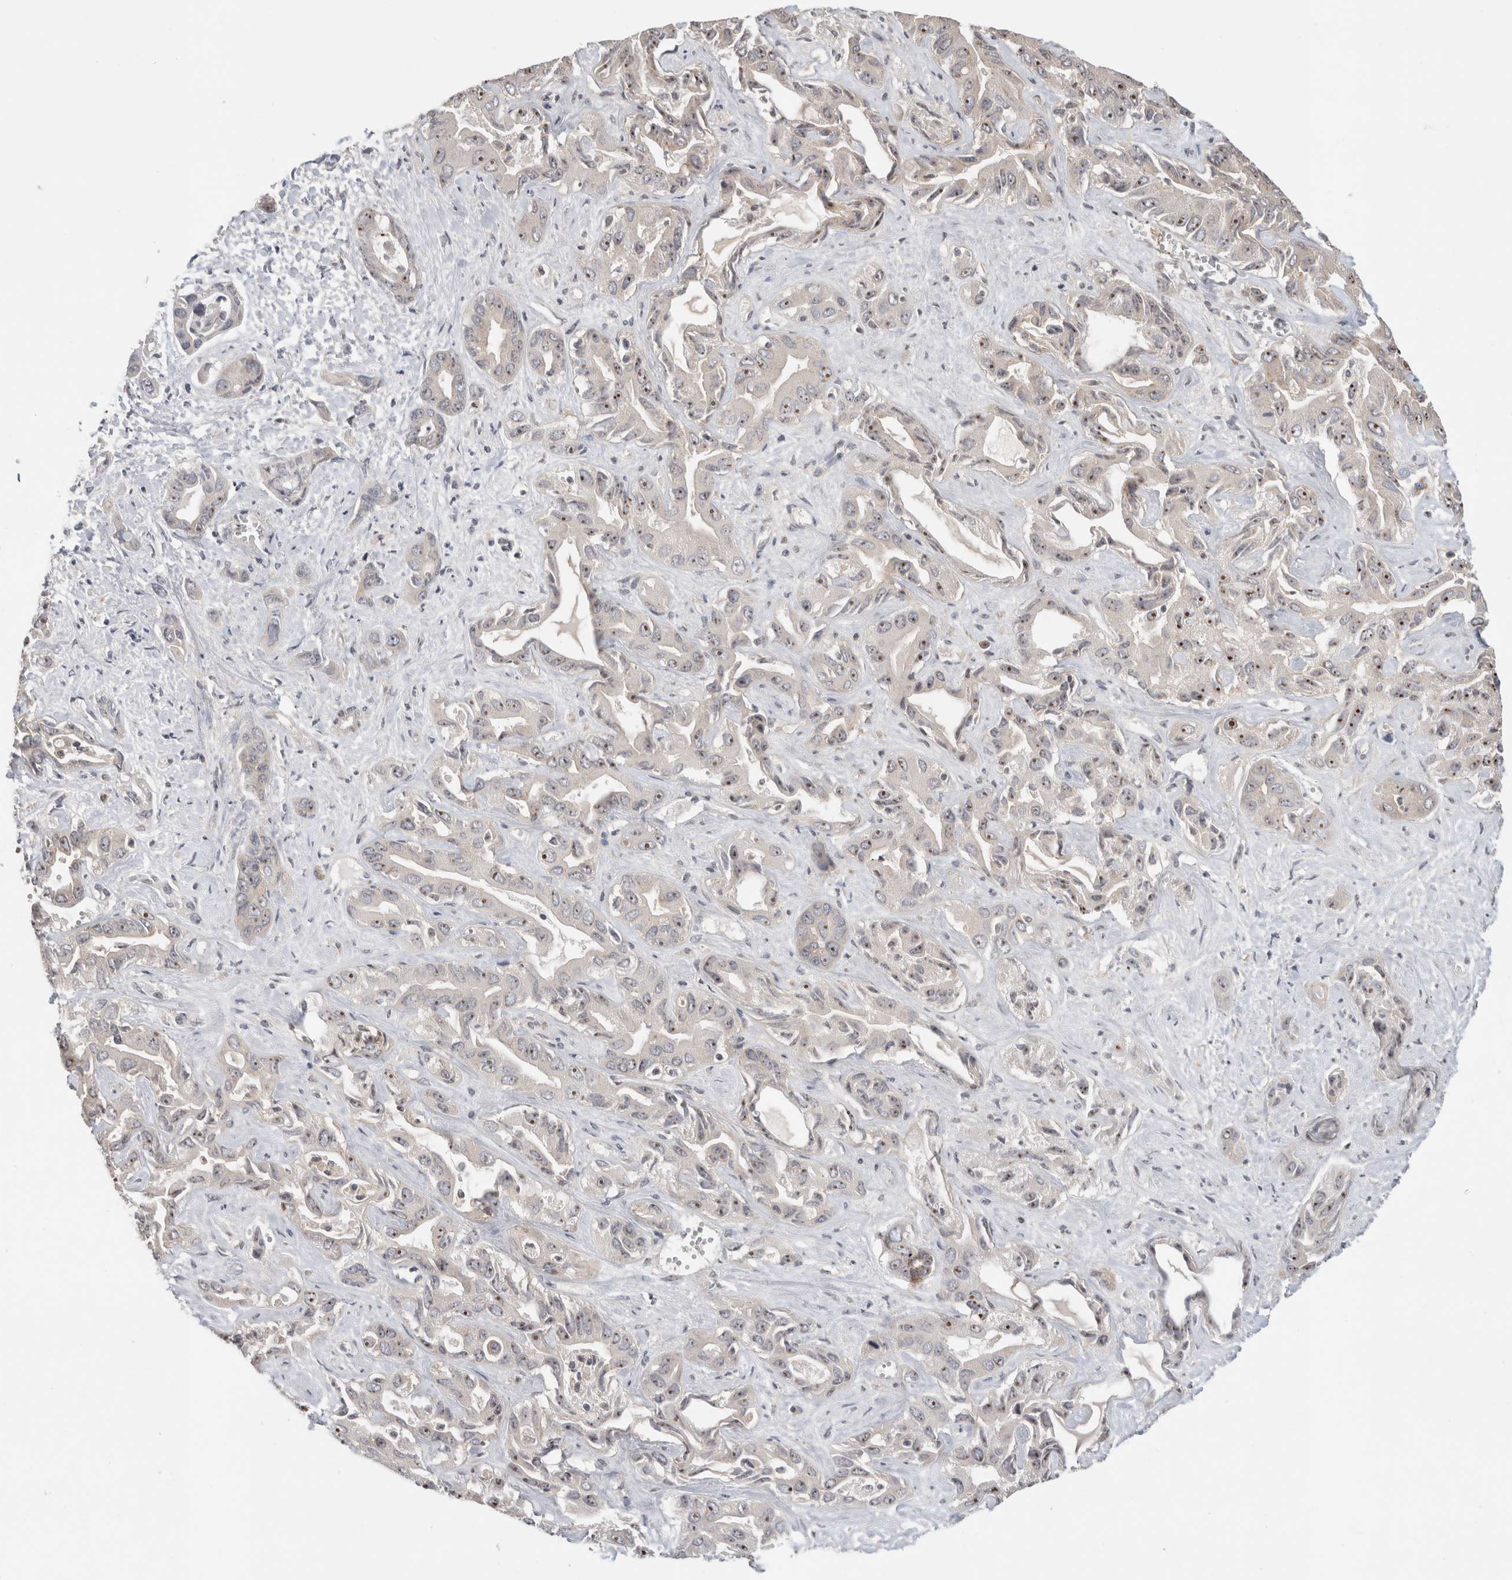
{"staining": {"intensity": "moderate", "quantity": "25%-75%", "location": "nuclear"}, "tissue": "liver cancer", "cell_type": "Tumor cells", "image_type": "cancer", "snomed": [{"axis": "morphology", "description": "Cholangiocarcinoma"}, {"axis": "topography", "description": "Liver"}], "caption": "This is an image of immunohistochemistry staining of liver cholangiocarcinoma, which shows moderate positivity in the nuclear of tumor cells.", "gene": "WASF2", "patient": {"sex": "female", "age": 52}}